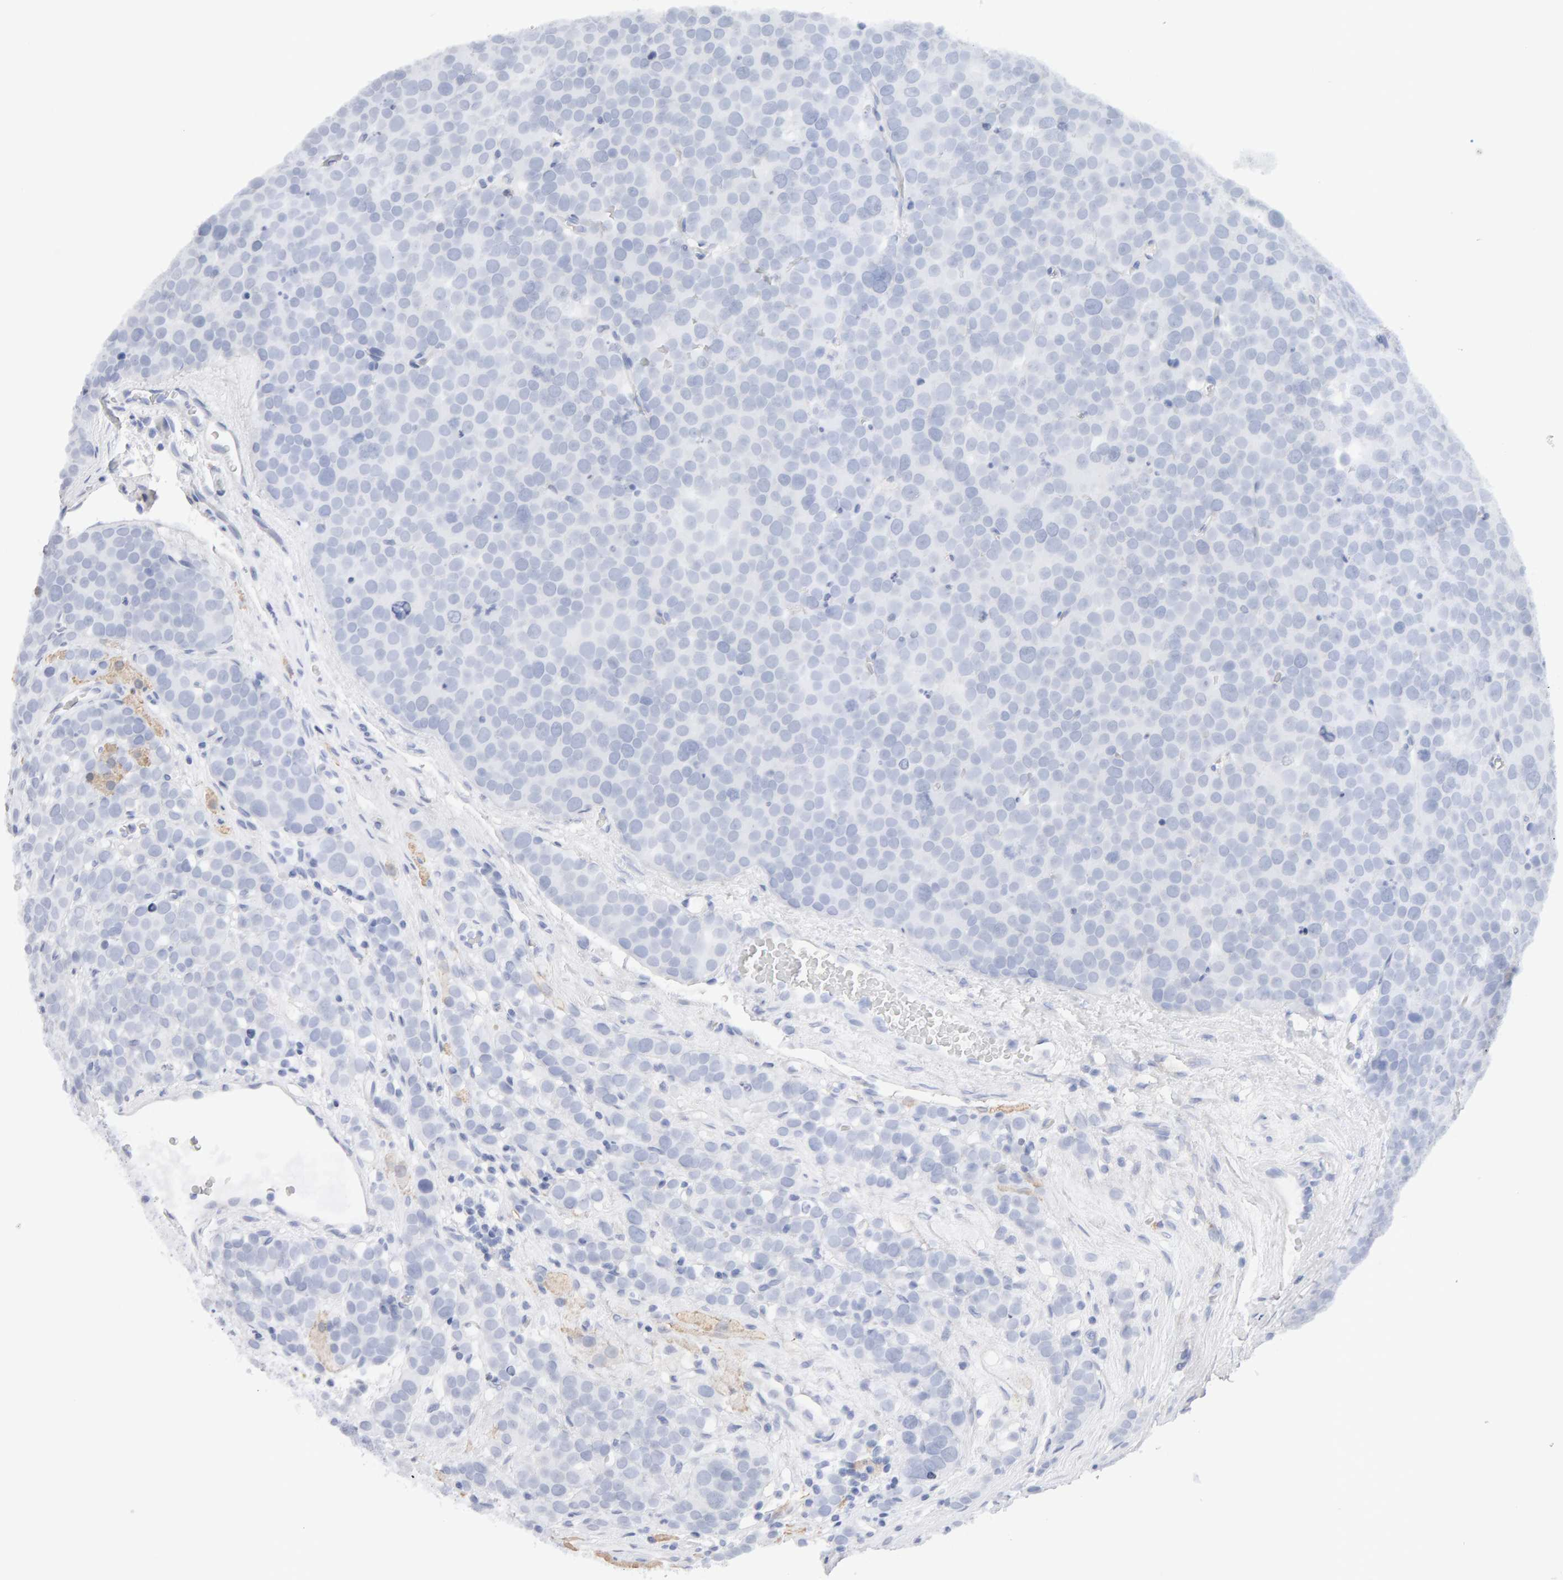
{"staining": {"intensity": "negative", "quantity": "none", "location": "none"}, "tissue": "testis cancer", "cell_type": "Tumor cells", "image_type": "cancer", "snomed": [{"axis": "morphology", "description": "Seminoma, NOS"}, {"axis": "topography", "description": "Testis"}], "caption": "Immunohistochemical staining of seminoma (testis) shows no significant positivity in tumor cells.", "gene": "METRNL", "patient": {"sex": "male", "age": 71}}